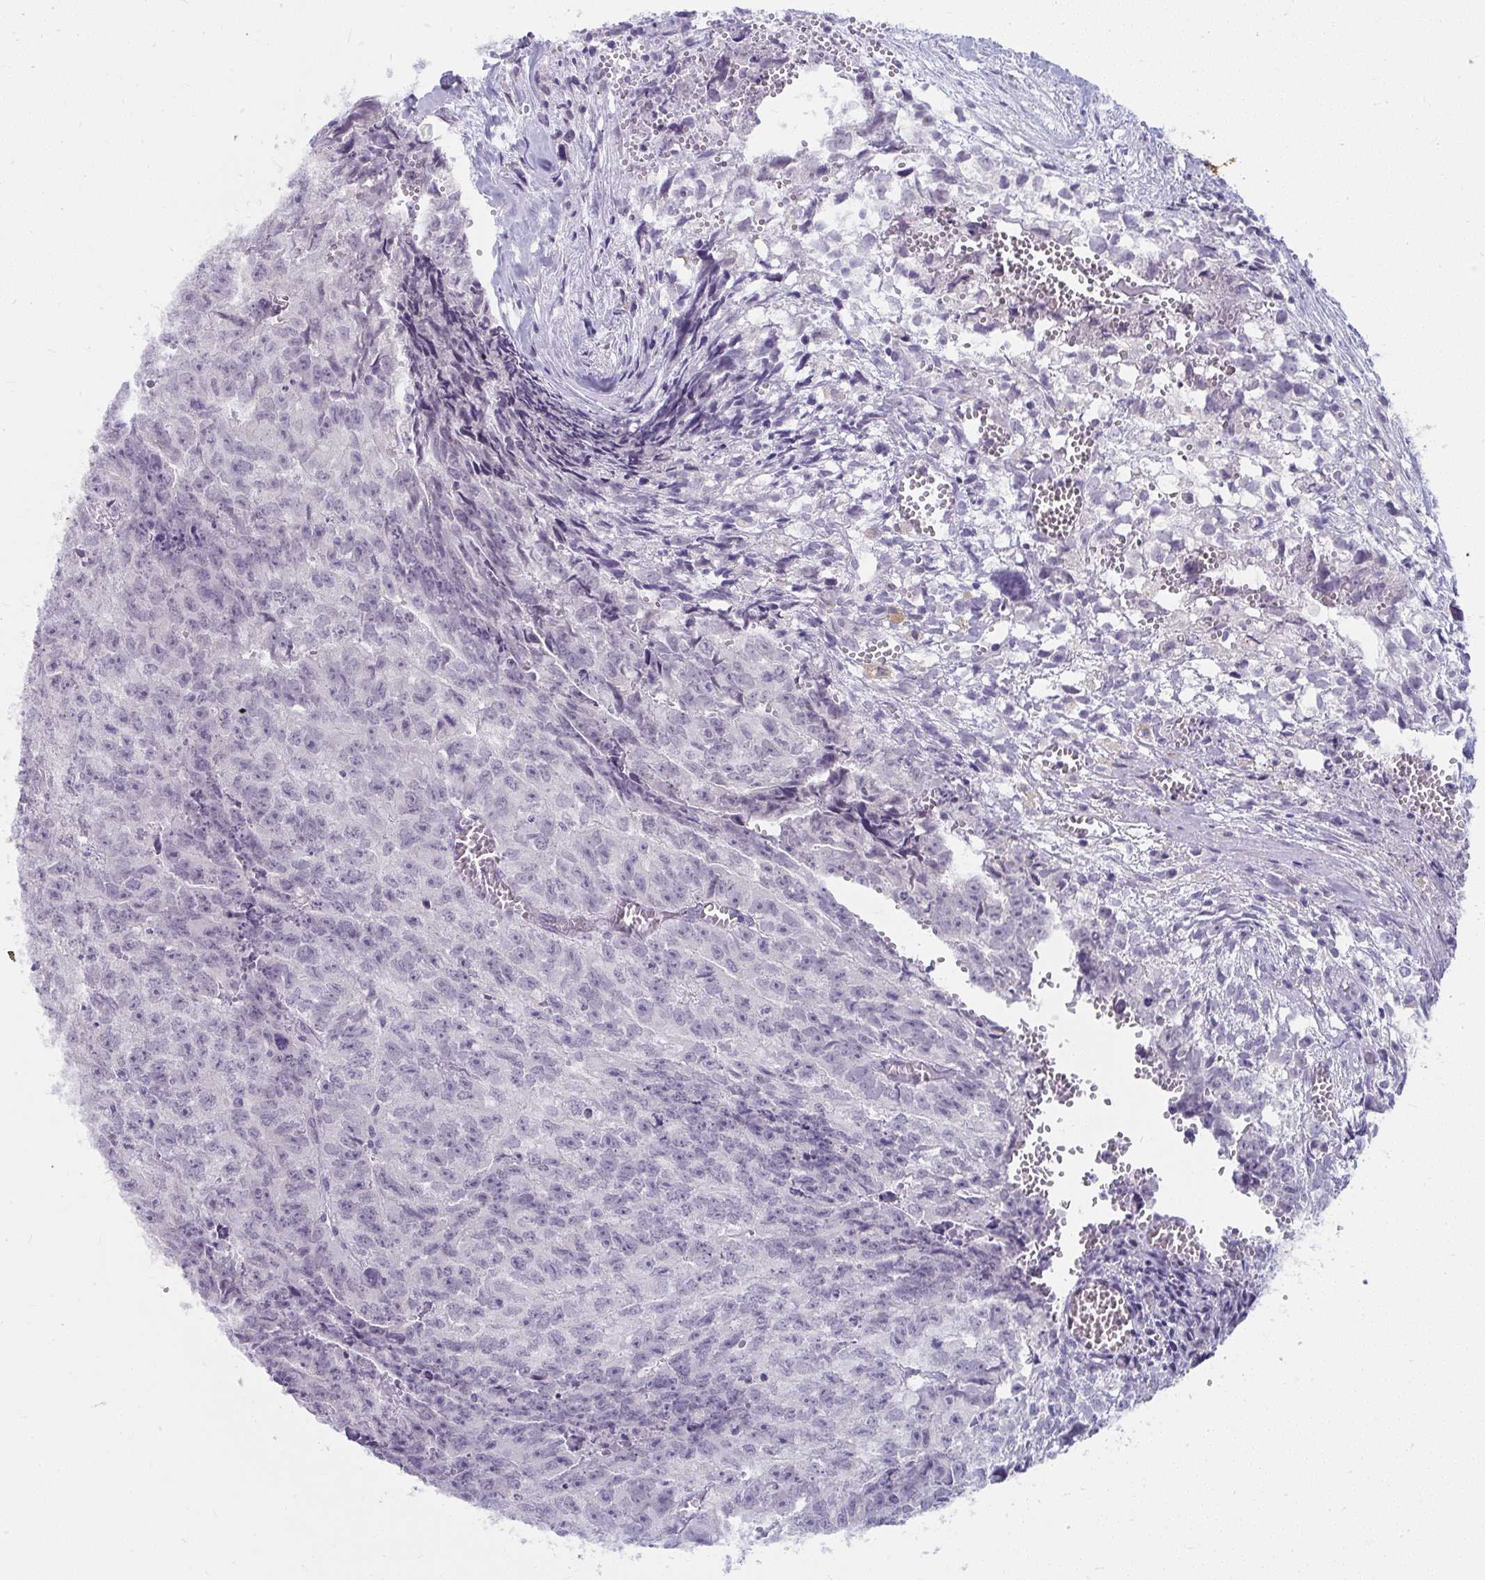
{"staining": {"intensity": "negative", "quantity": "none", "location": "none"}, "tissue": "testis cancer", "cell_type": "Tumor cells", "image_type": "cancer", "snomed": [{"axis": "morphology", "description": "Carcinoma, Embryonal, NOS"}, {"axis": "morphology", "description": "Teratoma, malignant, NOS"}, {"axis": "topography", "description": "Testis"}], "caption": "Protein analysis of malignant teratoma (testis) demonstrates no significant expression in tumor cells. Brightfield microscopy of immunohistochemistry stained with DAB (3,3'-diaminobenzidine) (brown) and hematoxylin (blue), captured at high magnification.", "gene": "UGT3A2", "patient": {"sex": "male", "age": 24}}